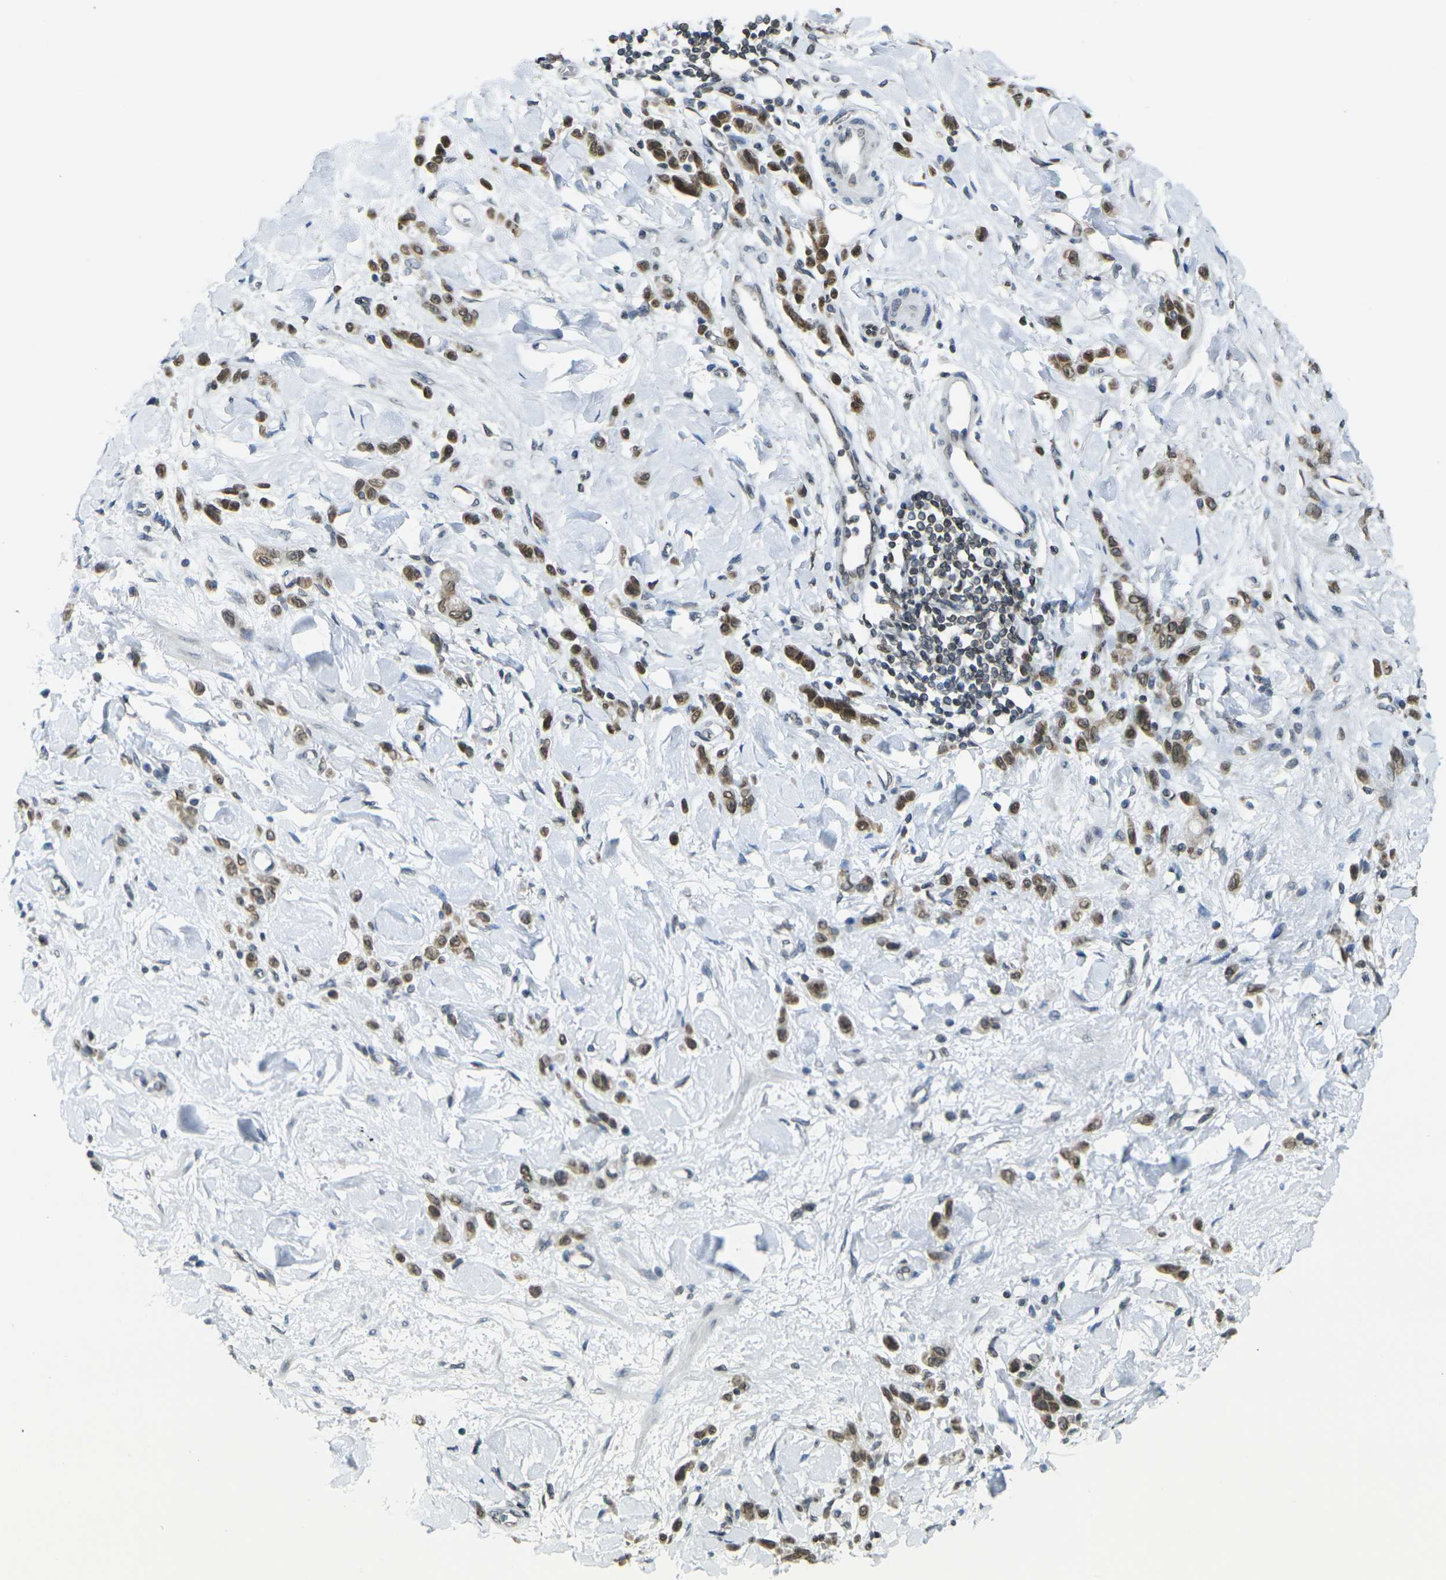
{"staining": {"intensity": "moderate", "quantity": ">75%", "location": "nuclear"}, "tissue": "stomach cancer", "cell_type": "Tumor cells", "image_type": "cancer", "snomed": [{"axis": "morphology", "description": "Normal tissue, NOS"}, {"axis": "morphology", "description": "Adenocarcinoma, NOS"}, {"axis": "topography", "description": "Stomach"}], "caption": "Adenocarcinoma (stomach) was stained to show a protein in brown. There is medium levels of moderate nuclear expression in approximately >75% of tumor cells.", "gene": "BRDT", "patient": {"sex": "male", "age": 82}}